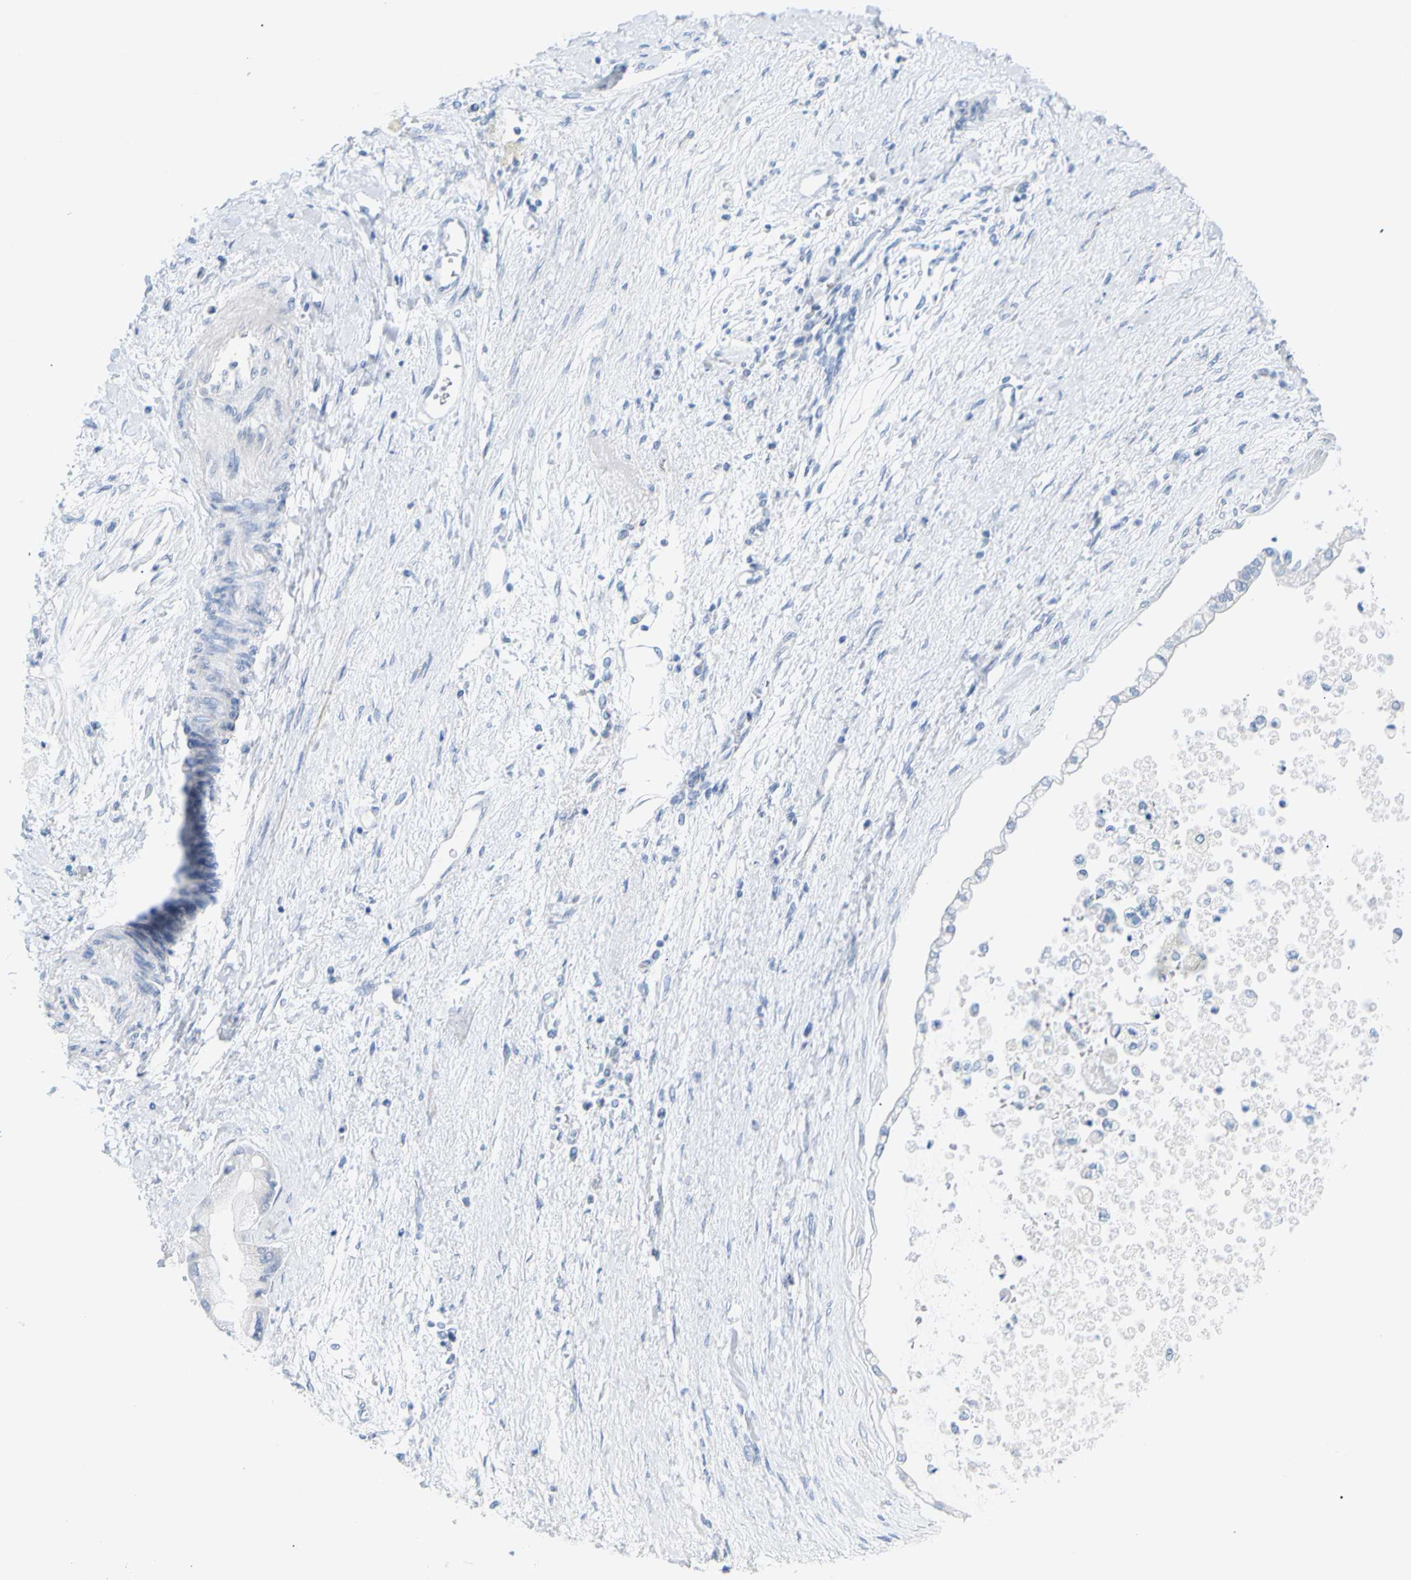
{"staining": {"intensity": "negative", "quantity": "none", "location": "none"}, "tissue": "liver cancer", "cell_type": "Tumor cells", "image_type": "cancer", "snomed": [{"axis": "morphology", "description": "Cholangiocarcinoma"}, {"axis": "topography", "description": "Liver"}], "caption": "Human liver cancer stained for a protein using IHC demonstrates no staining in tumor cells.", "gene": "OPN1SW", "patient": {"sex": "male", "age": 50}}